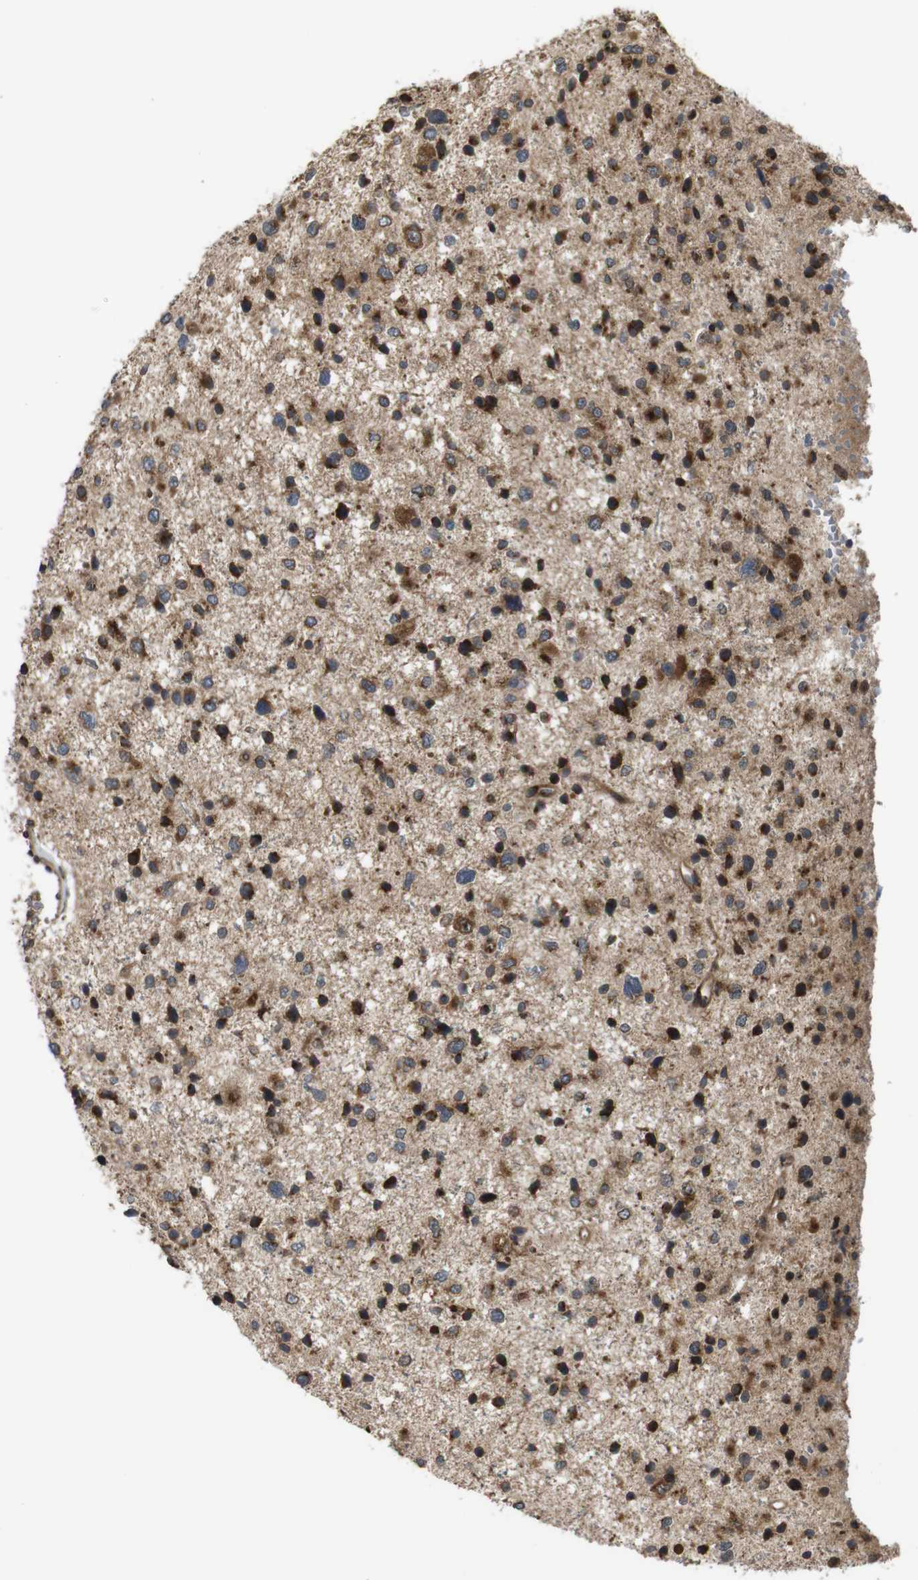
{"staining": {"intensity": "moderate", "quantity": ">75%", "location": "cytoplasmic/membranous"}, "tissue": "glioma", "cell_type": "Tumor cells", "image_type": "cancer", "snomed": [{"axis": "morphology", "description": "Glioma, malignant, Low grade"}, {"axis": "topography", "description": "Brain"}], "caption": "This photomicrograph reveals immunohistochemistry staining of human malignant glioma (low-grade), with medium moderate cytoplasmic/membranous expression in about >75% of tumor cells.", "gene": "EFCAB14", "patient": {"sex": "female", "age": 37}}